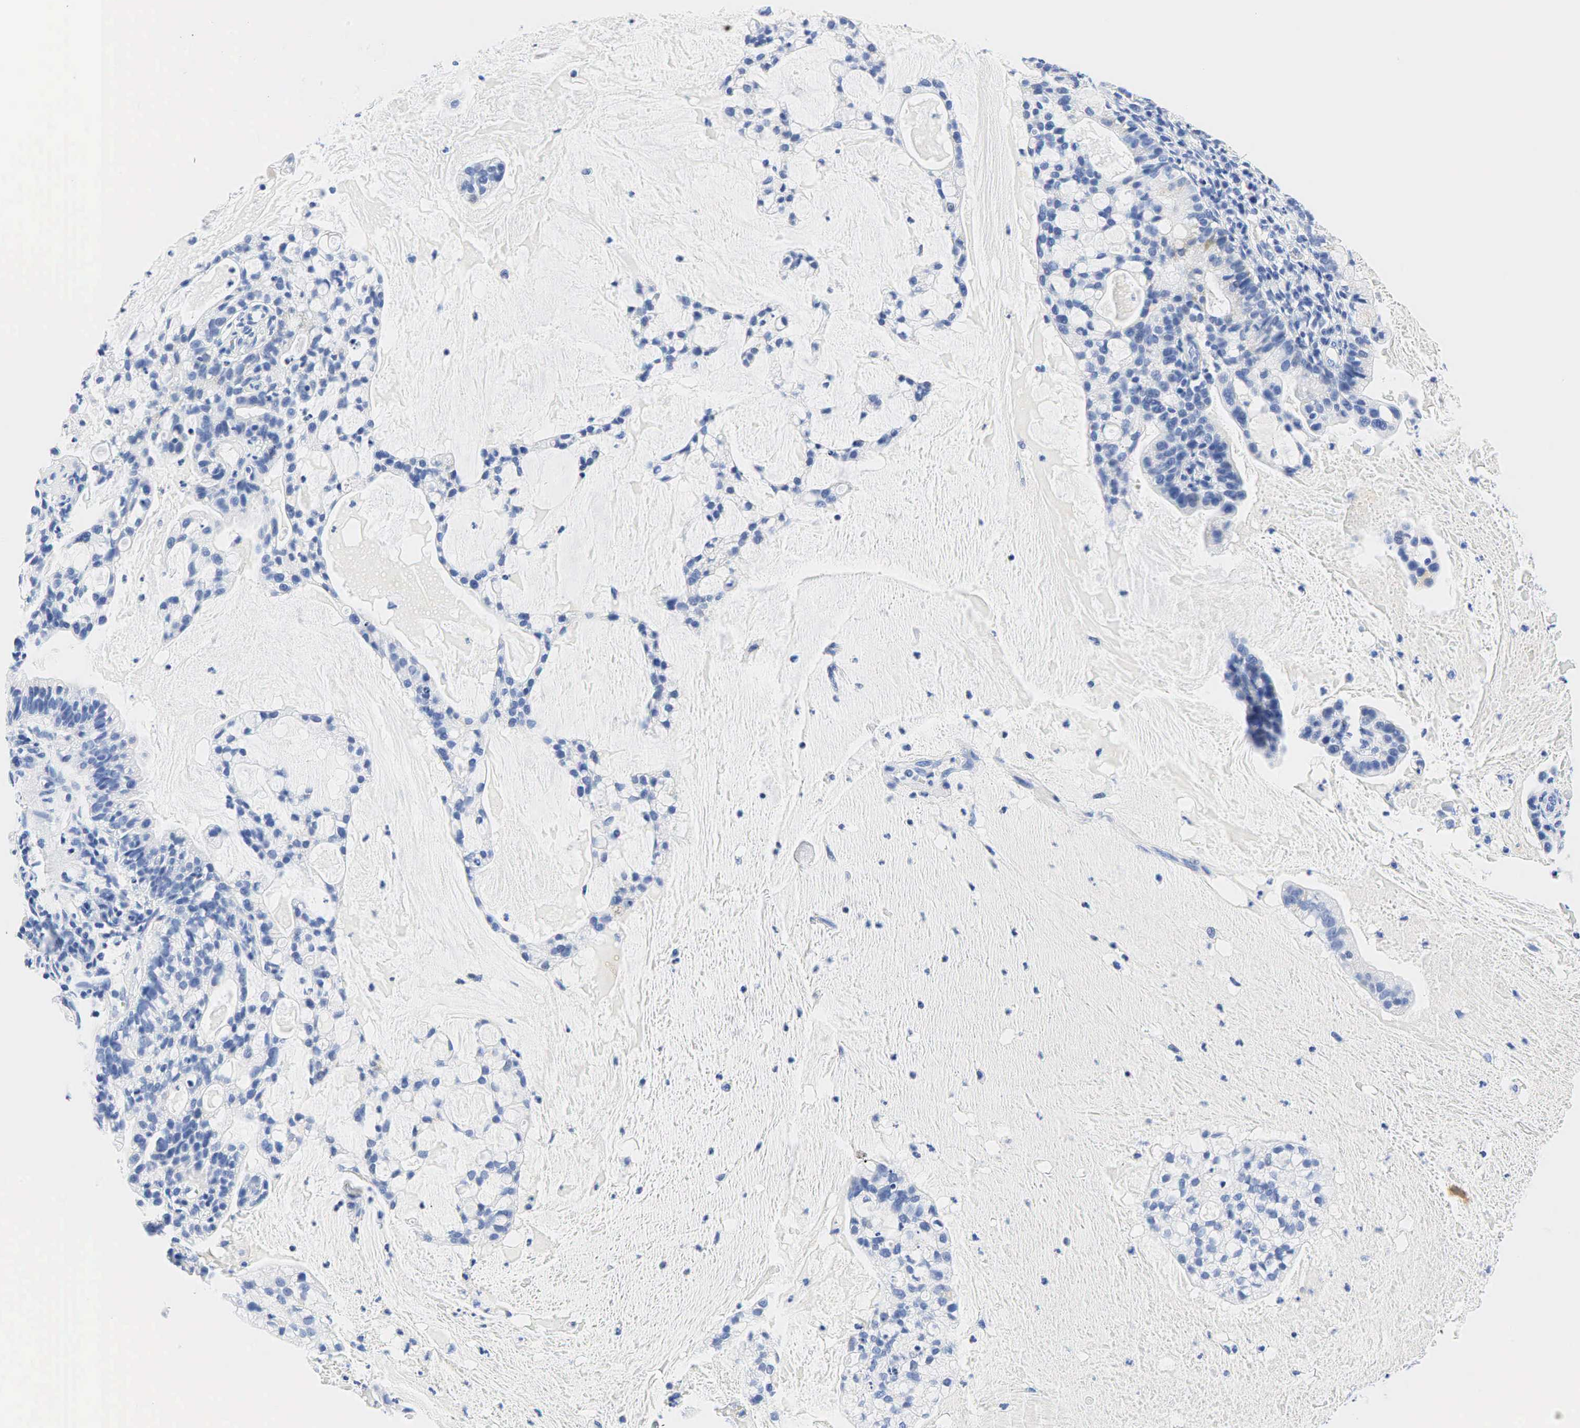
{"staining": {"intensity": "negative", "quantity": "none", "location": "none"}, "tissue": "cervical cancer", "cell_type": "Tumor cells", "image_type": "cancer", "snomed": [{"axis": "morphology", "description": "Adenocarcinoma, NOS"}, {"axis": "topography", "description": "Cervix"}], "caption": "There is no significant staining in tumor cells of cervical cancer.", "gene": "NKX2-1", "patient": {"sex": "female", "age": 41}}